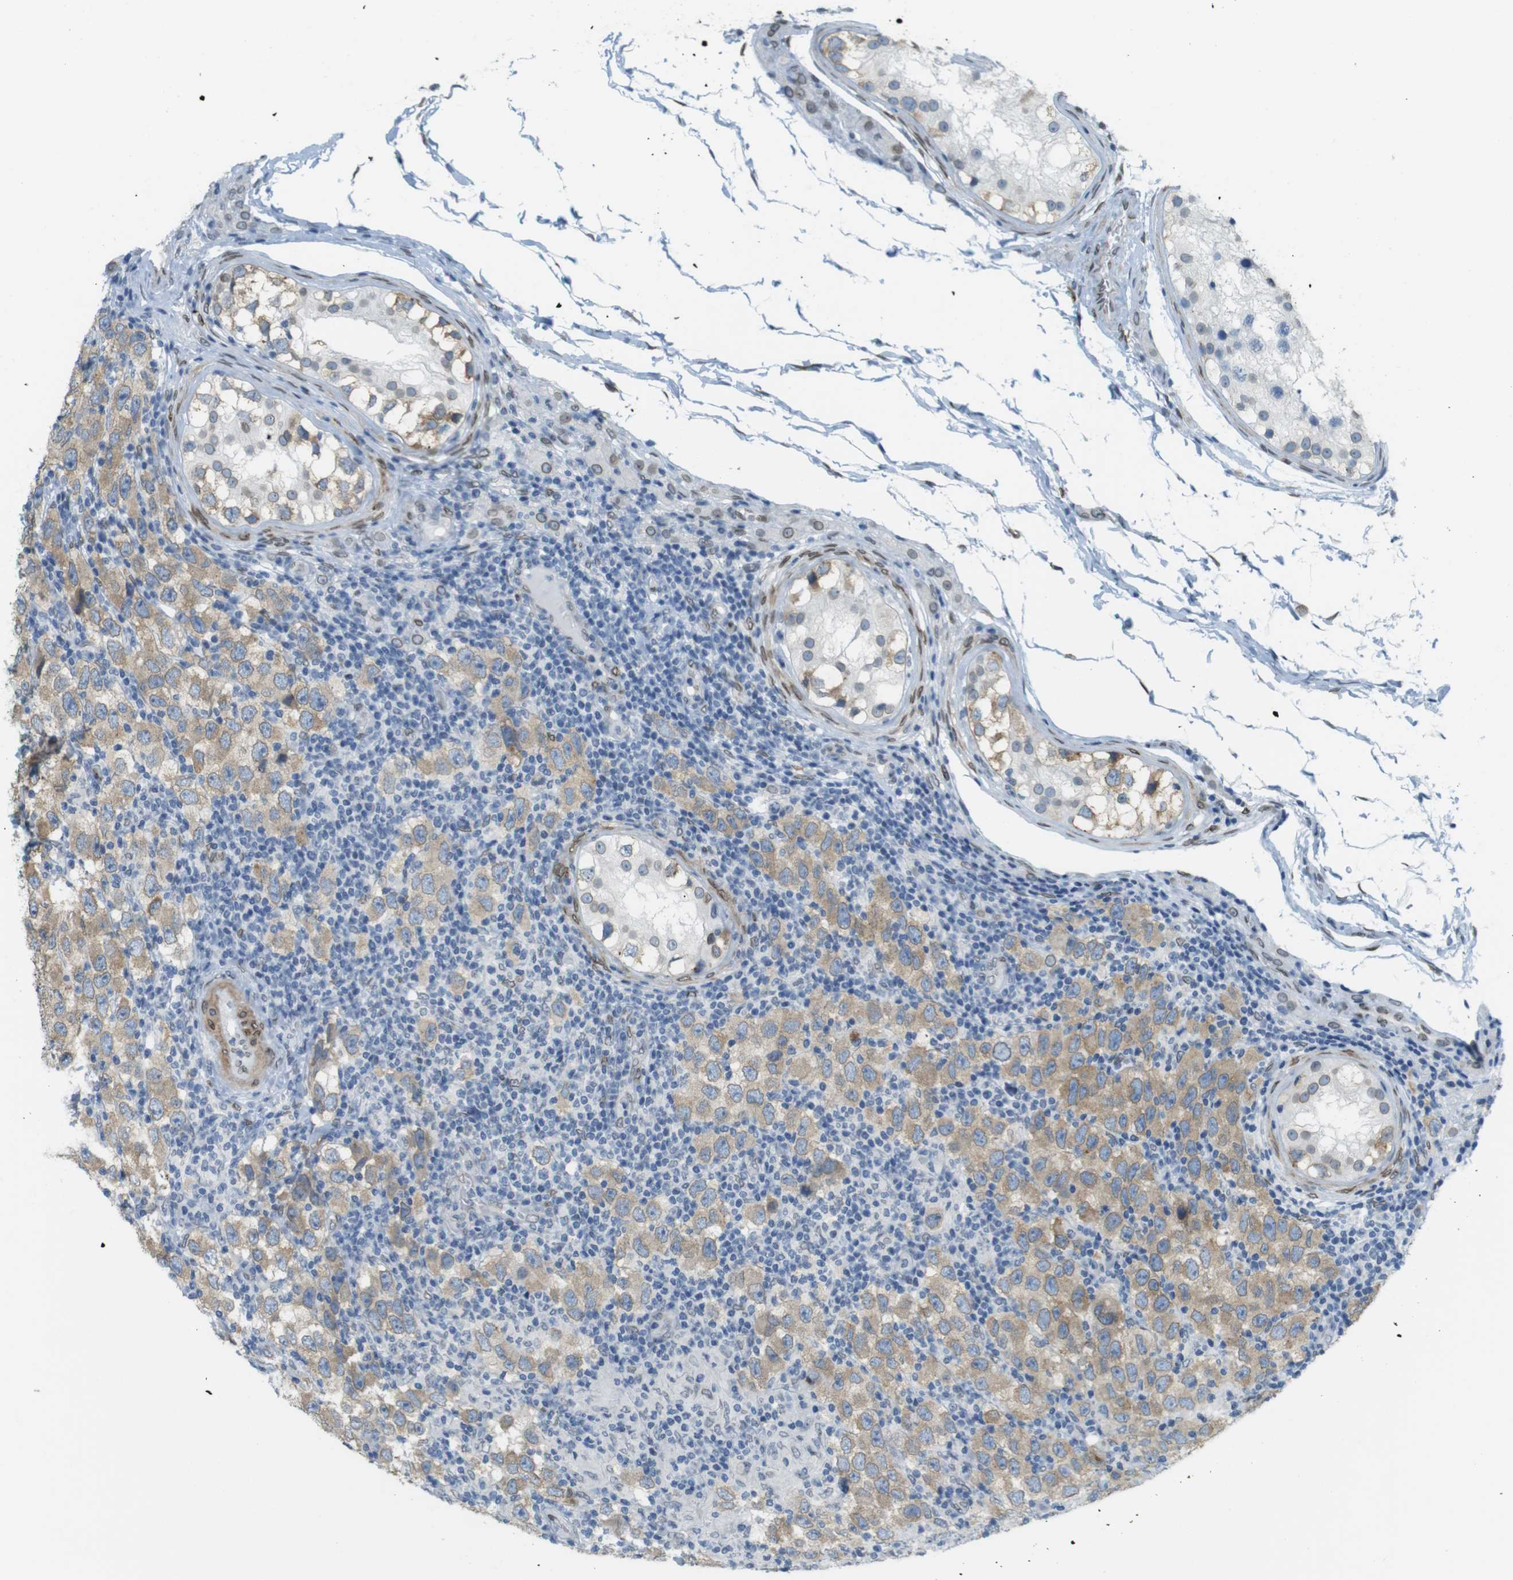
{"staining": {"intensity": "weak", "quantity": ">75%", "location": "cytoplasmic/membranous,nuclear"}, "tissue": "testis cancer", "cell_type": "Tumor cells", "image_type": "cancer", "snomed": [{"axis": "morphology", "description": "Carcinoma, Embryonal, NOS"}, {"axis": "topography", "description": "Testis"}], "caption": "Brown immunohistochemical staining in human testis embryonal carcinoma exhibits weak cytoplasmic/membranous and nuclear positivity in approximately >75% of tumor cells.", "gene": "ARL6IP6", "patient": {"sex": "male", "age": 21}}